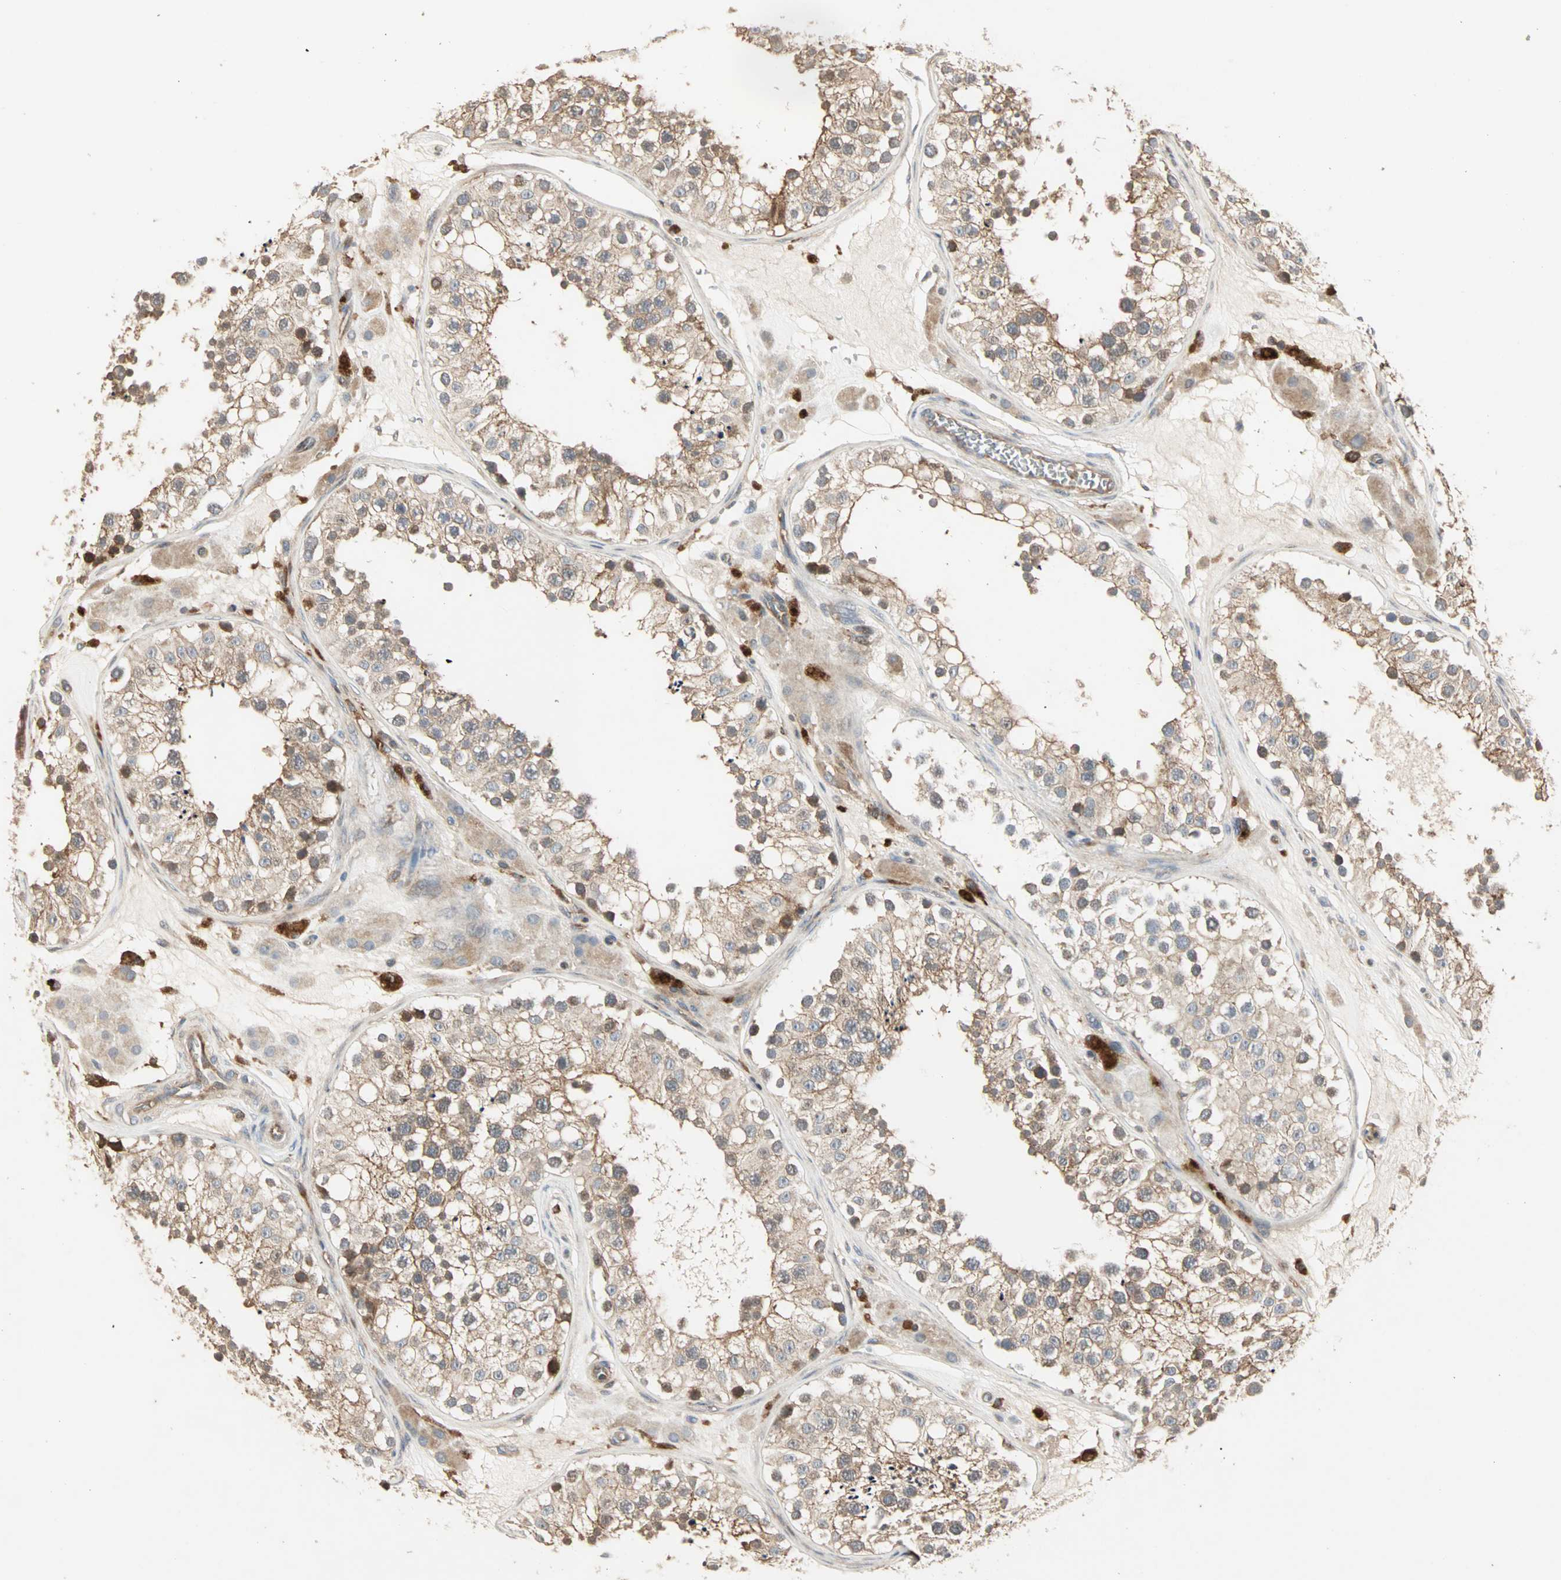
{"staining": {"intensity": "moderate", "quantity": ">75%", "location": "cytoplasmic/membranous"}, "tissue": "testis", "cell_type": "Cells in seminiferous ducts", "image_type": "normal", "snomed": [{"axis": "morphology", "description": "Normal tissue, NOS"}, {"axis": "topography", "description": "Testis"}], "caption": "Cells in seminiferous ducts exhibit moderate cytoplasmic/membranous positivity in approximately >75% of cells in benign testis. The staining is performed using DAB brown chromogen to label protein expression. The nuclei are counter-stained blue using hematoxylin.", "gene": "GNAI2", "patient": {"sex": "male", "age": 26}}